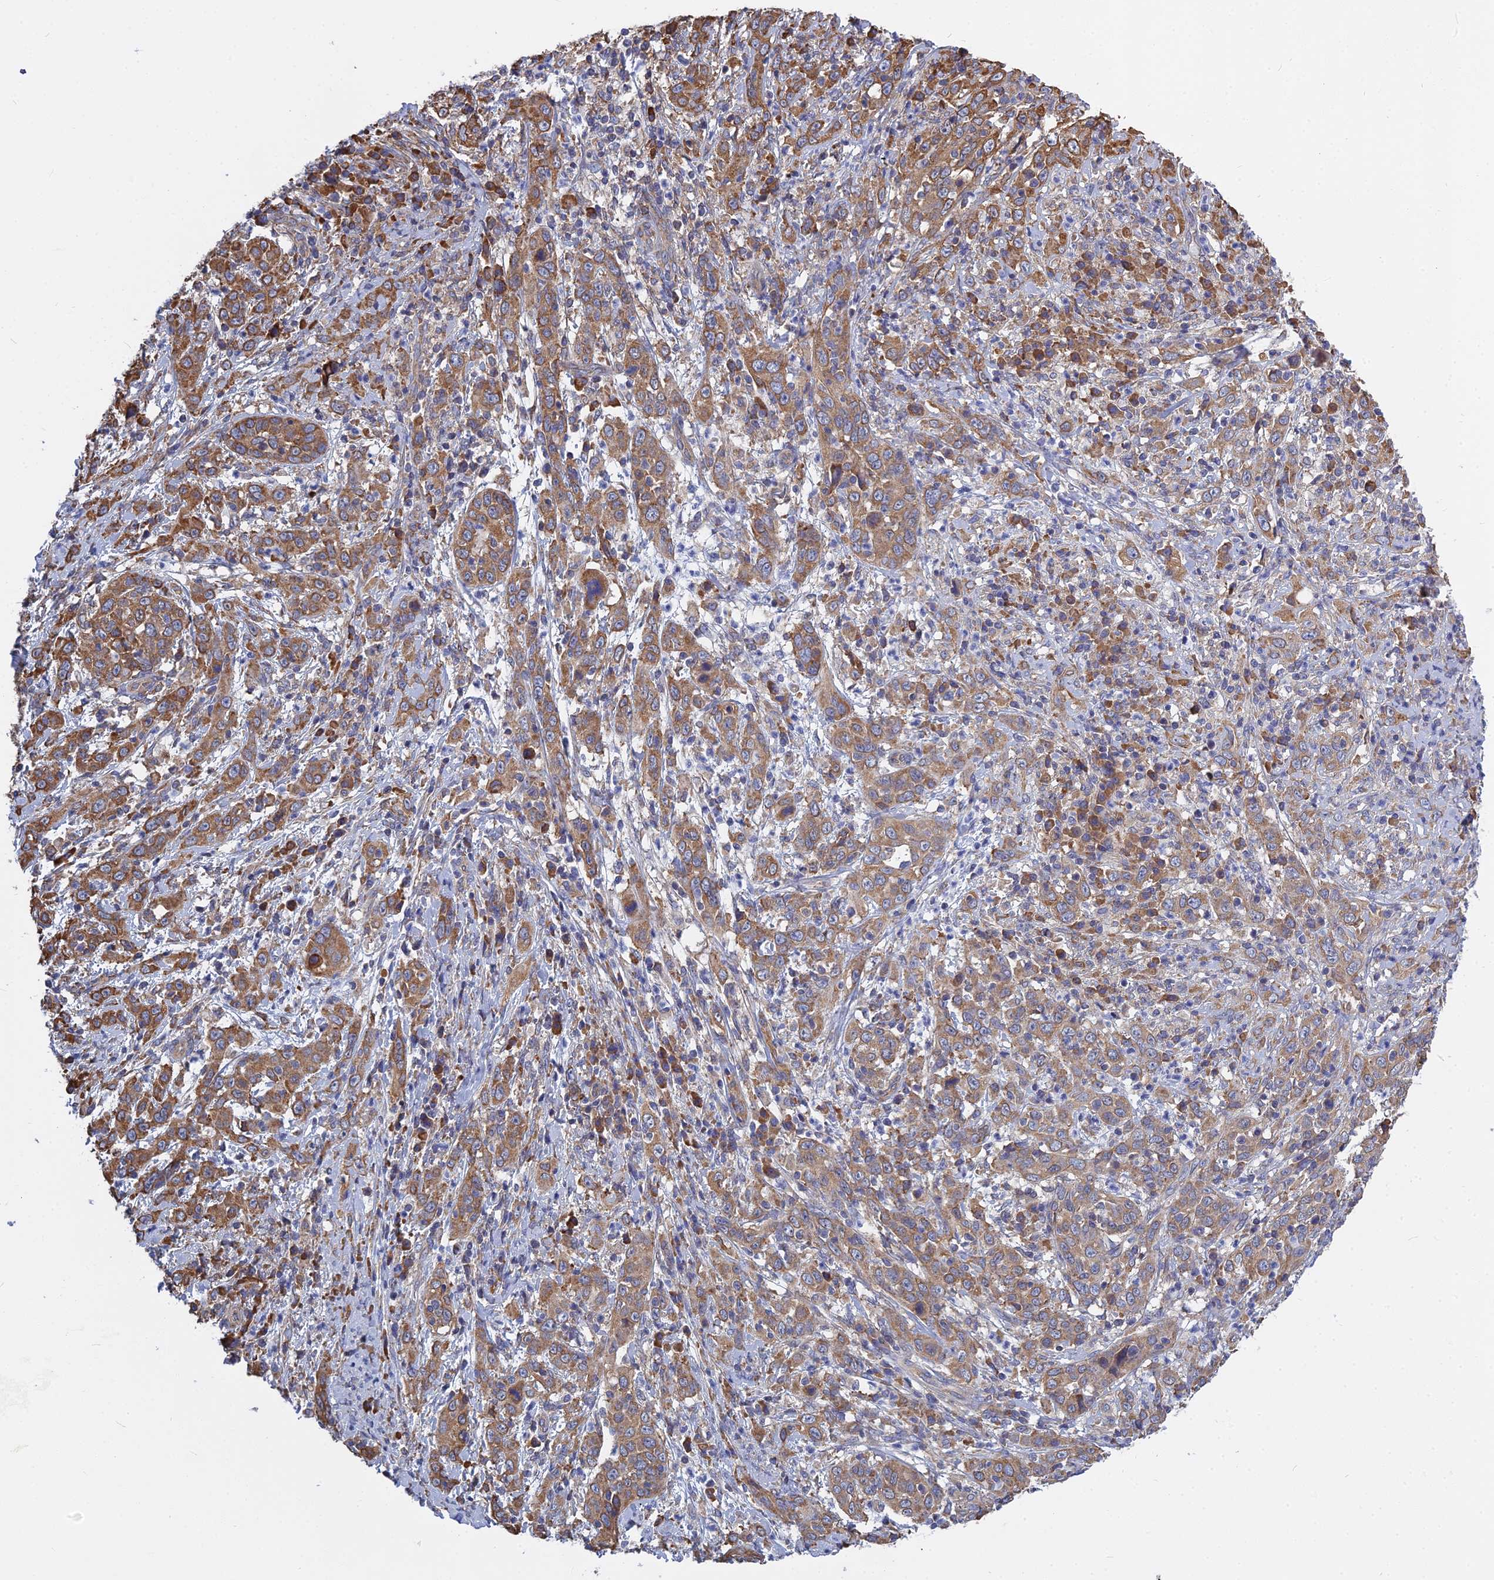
{"staining": {"intensity": "moderate", "quantity": ">75%", "location": "cytoplasmic/membranous"}, "tissue": "cervical cancer", "cell_type": "Tumor cells", "image_type": "cancer", "snomed": [{"axis": "morphology", "description": "Squamous cell carcinoma, NOS"}, {"axis": "topography", "description": "Cervix"}], "caption": "Protein staining of squamous cell carcinoma (cervical) tissue displays moderate cytoplasmic/membranous expression in approximately >75% of tumor cells.", "gene": "KIAA1143", "patient": {"sex": "female", "age": 46}}